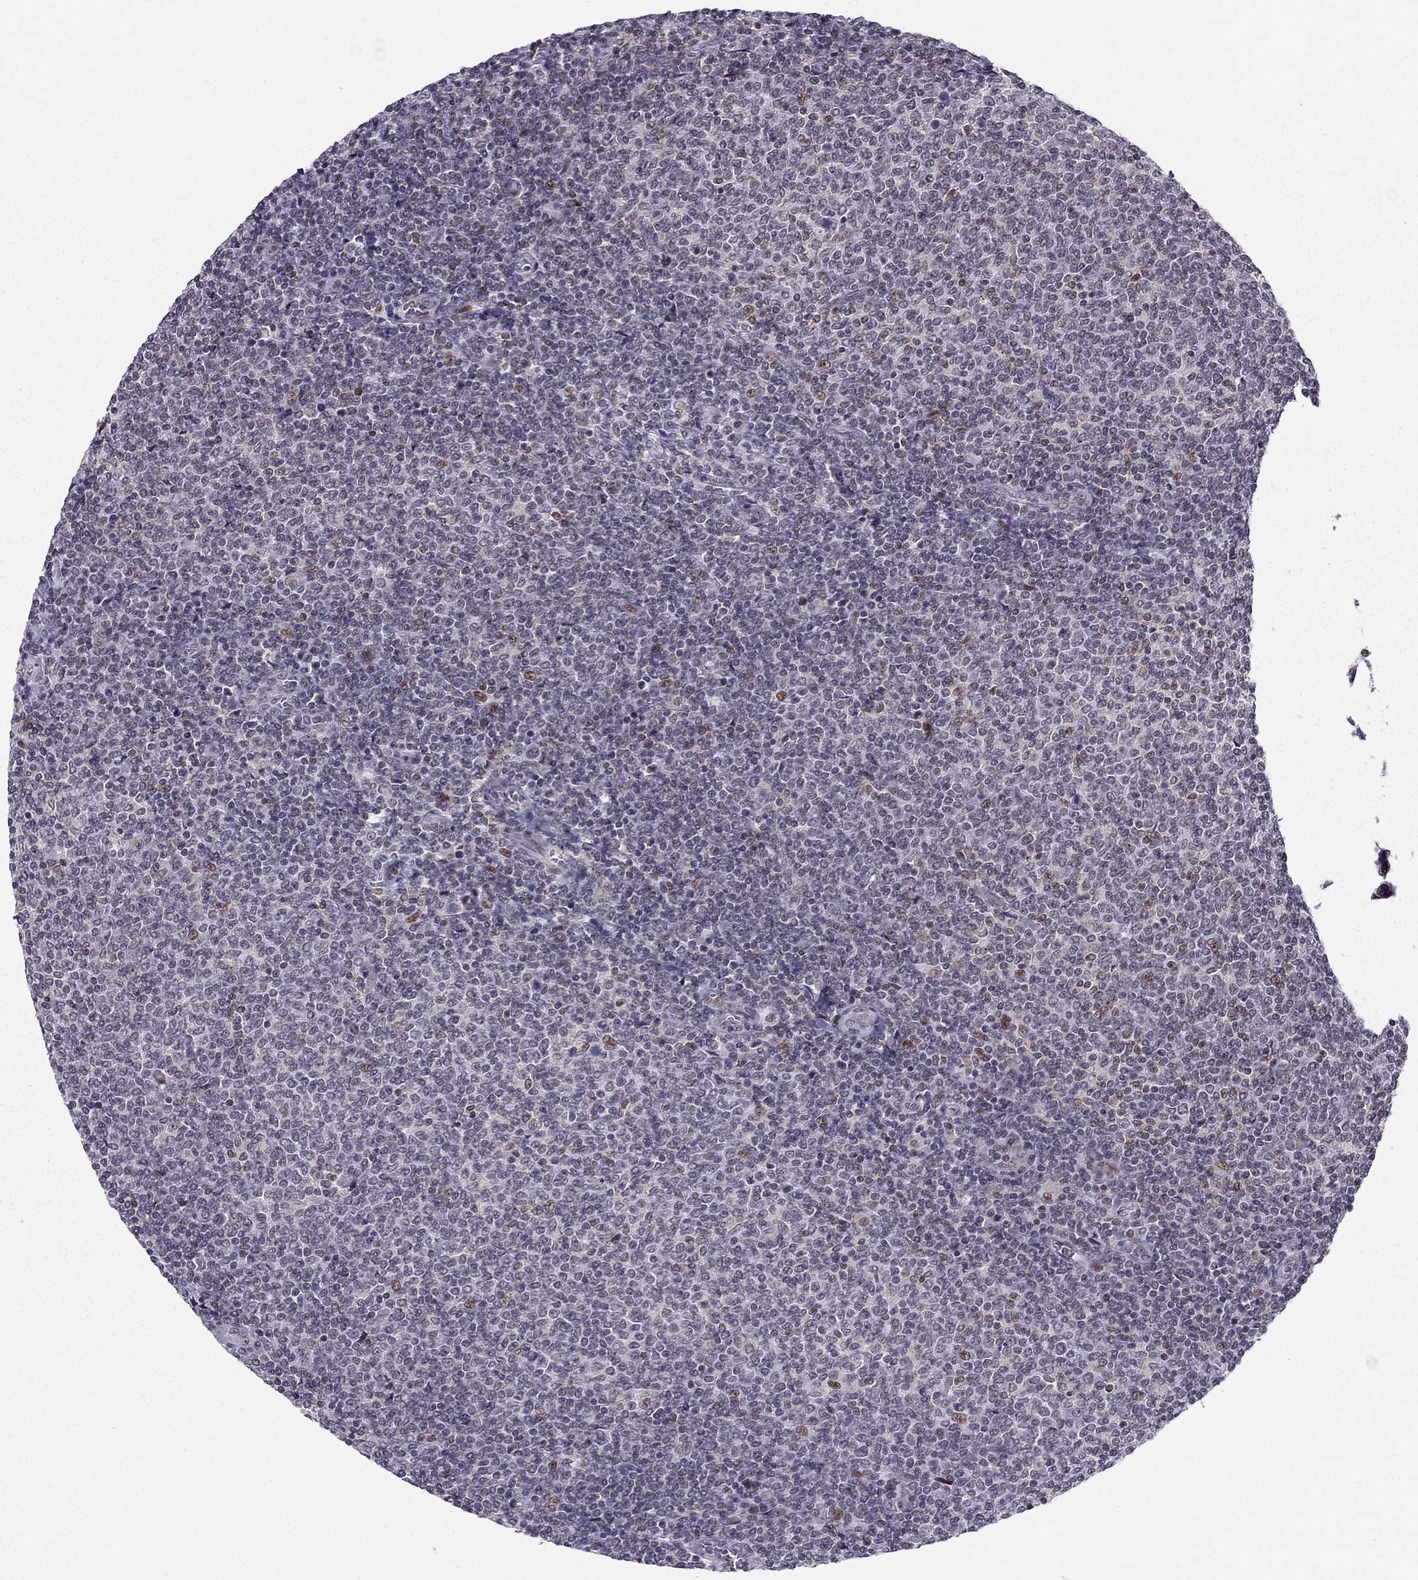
{"staining": {"intensity": "negative", "quantity": "none", "location": "none"}, "tissue": "lymphoma", "cell_type": "Tumor cells", "image_type": "cancer", "snomed": [{"axis": "morphology", "description": "Malignant lymphoma, non-Hodgkin's type, Low grade"}, {"axis": "topography", "description": "Lymph node"}], "caption": "Tumor cells show no significant staining in lymphoma.", "gene": "RPRD2", "patient": {"sex": "male", "age": 52}}